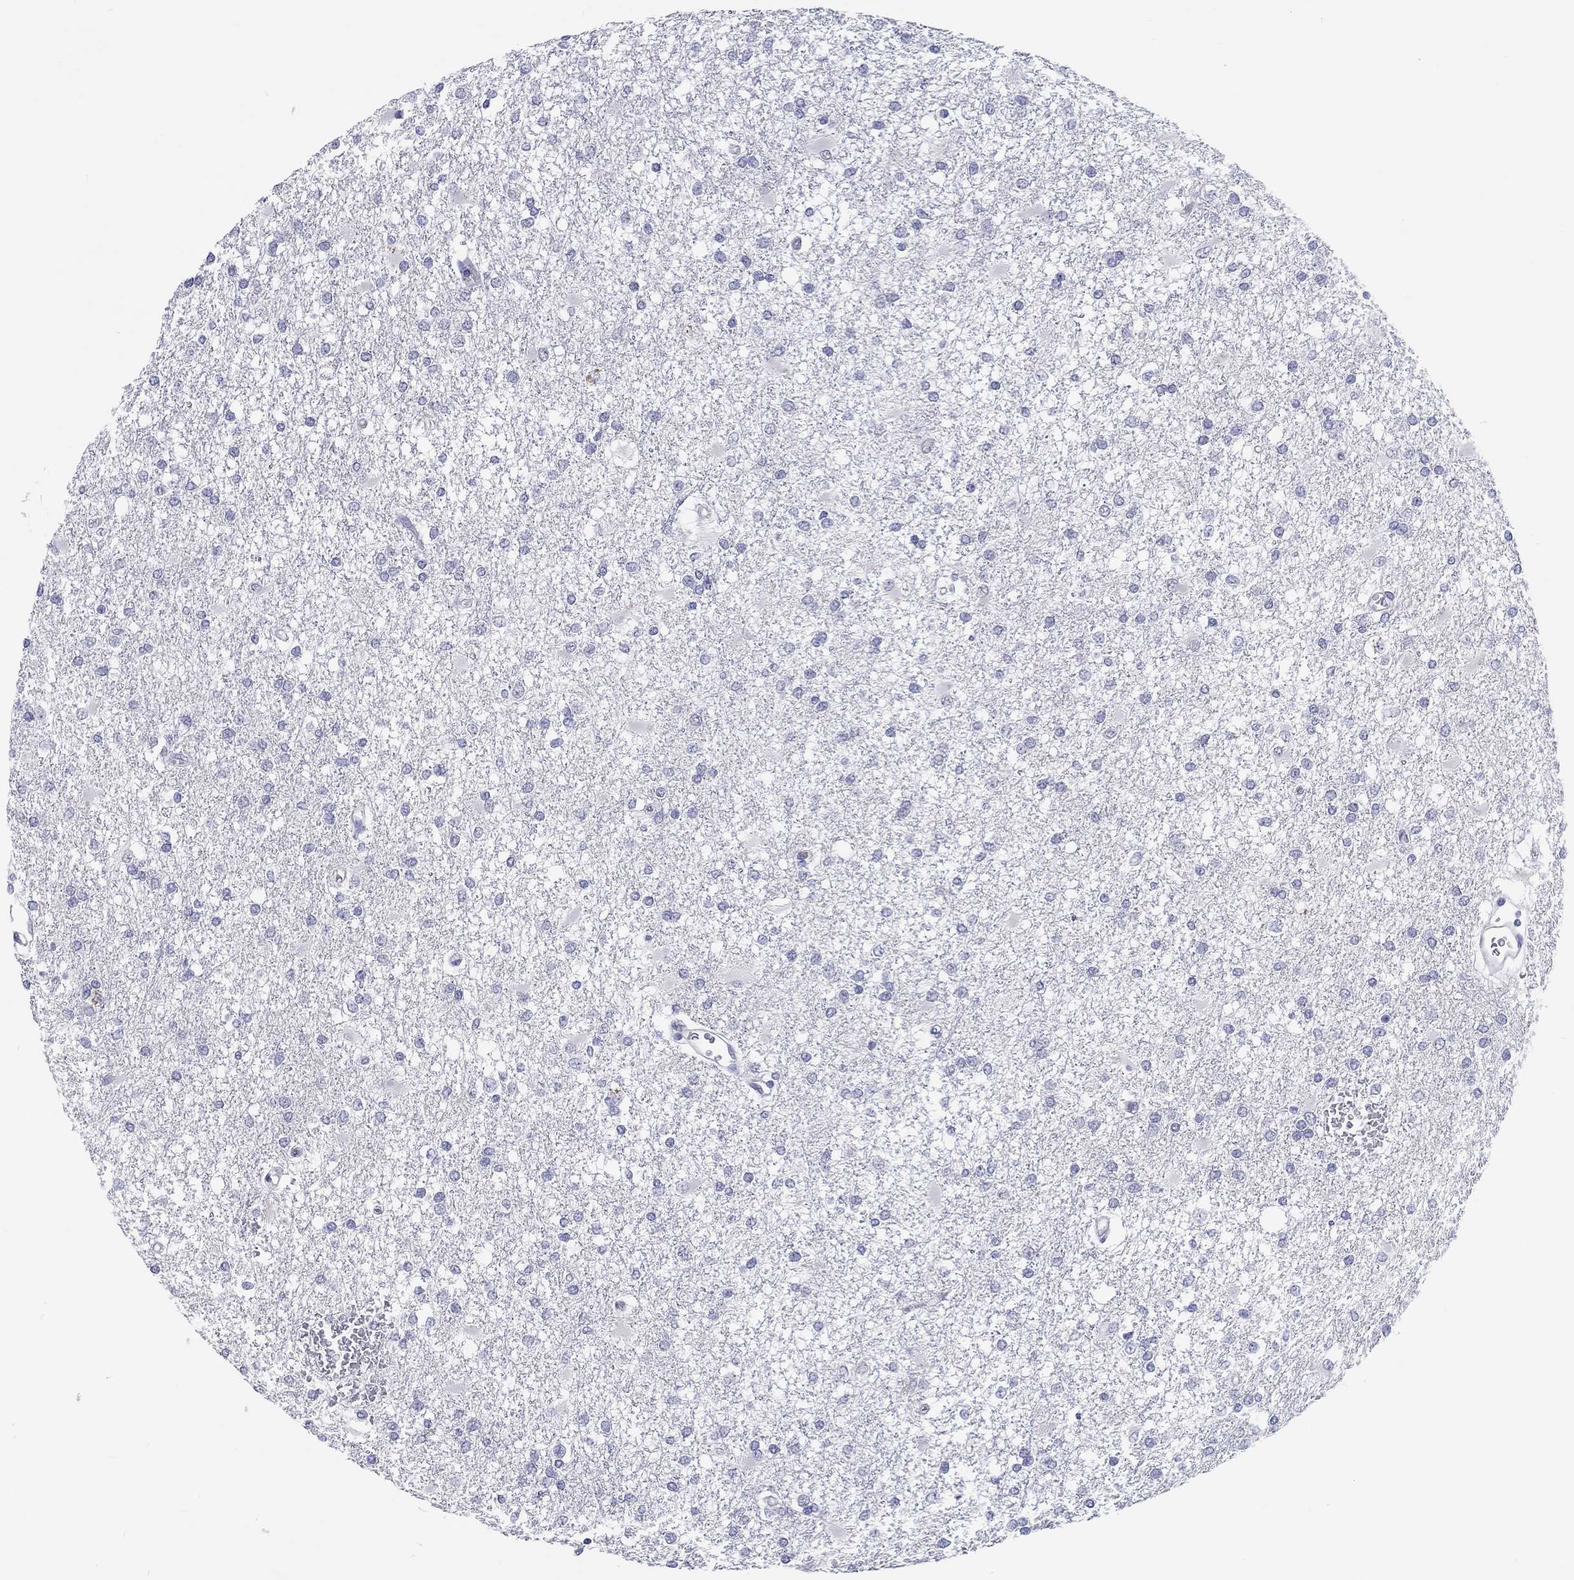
{"staining": {"intensity": "negative", "quantity": "none", "location": "none"}, "tissue": "glioma", "cell_type": "Tumor cells", "image_type": "cancer", "snomed": [{"axis": "morphology", "description": "Glioma, malignant, High grade"}, {"axis": "topography", "description": "Cerebral cortex"}], "caption": "Glioma was stained to show a protein in brown. There is no significant positivity in tumor cells.", "gene": "CRYGD", "patient": {"sex": "male", "age": 79}}